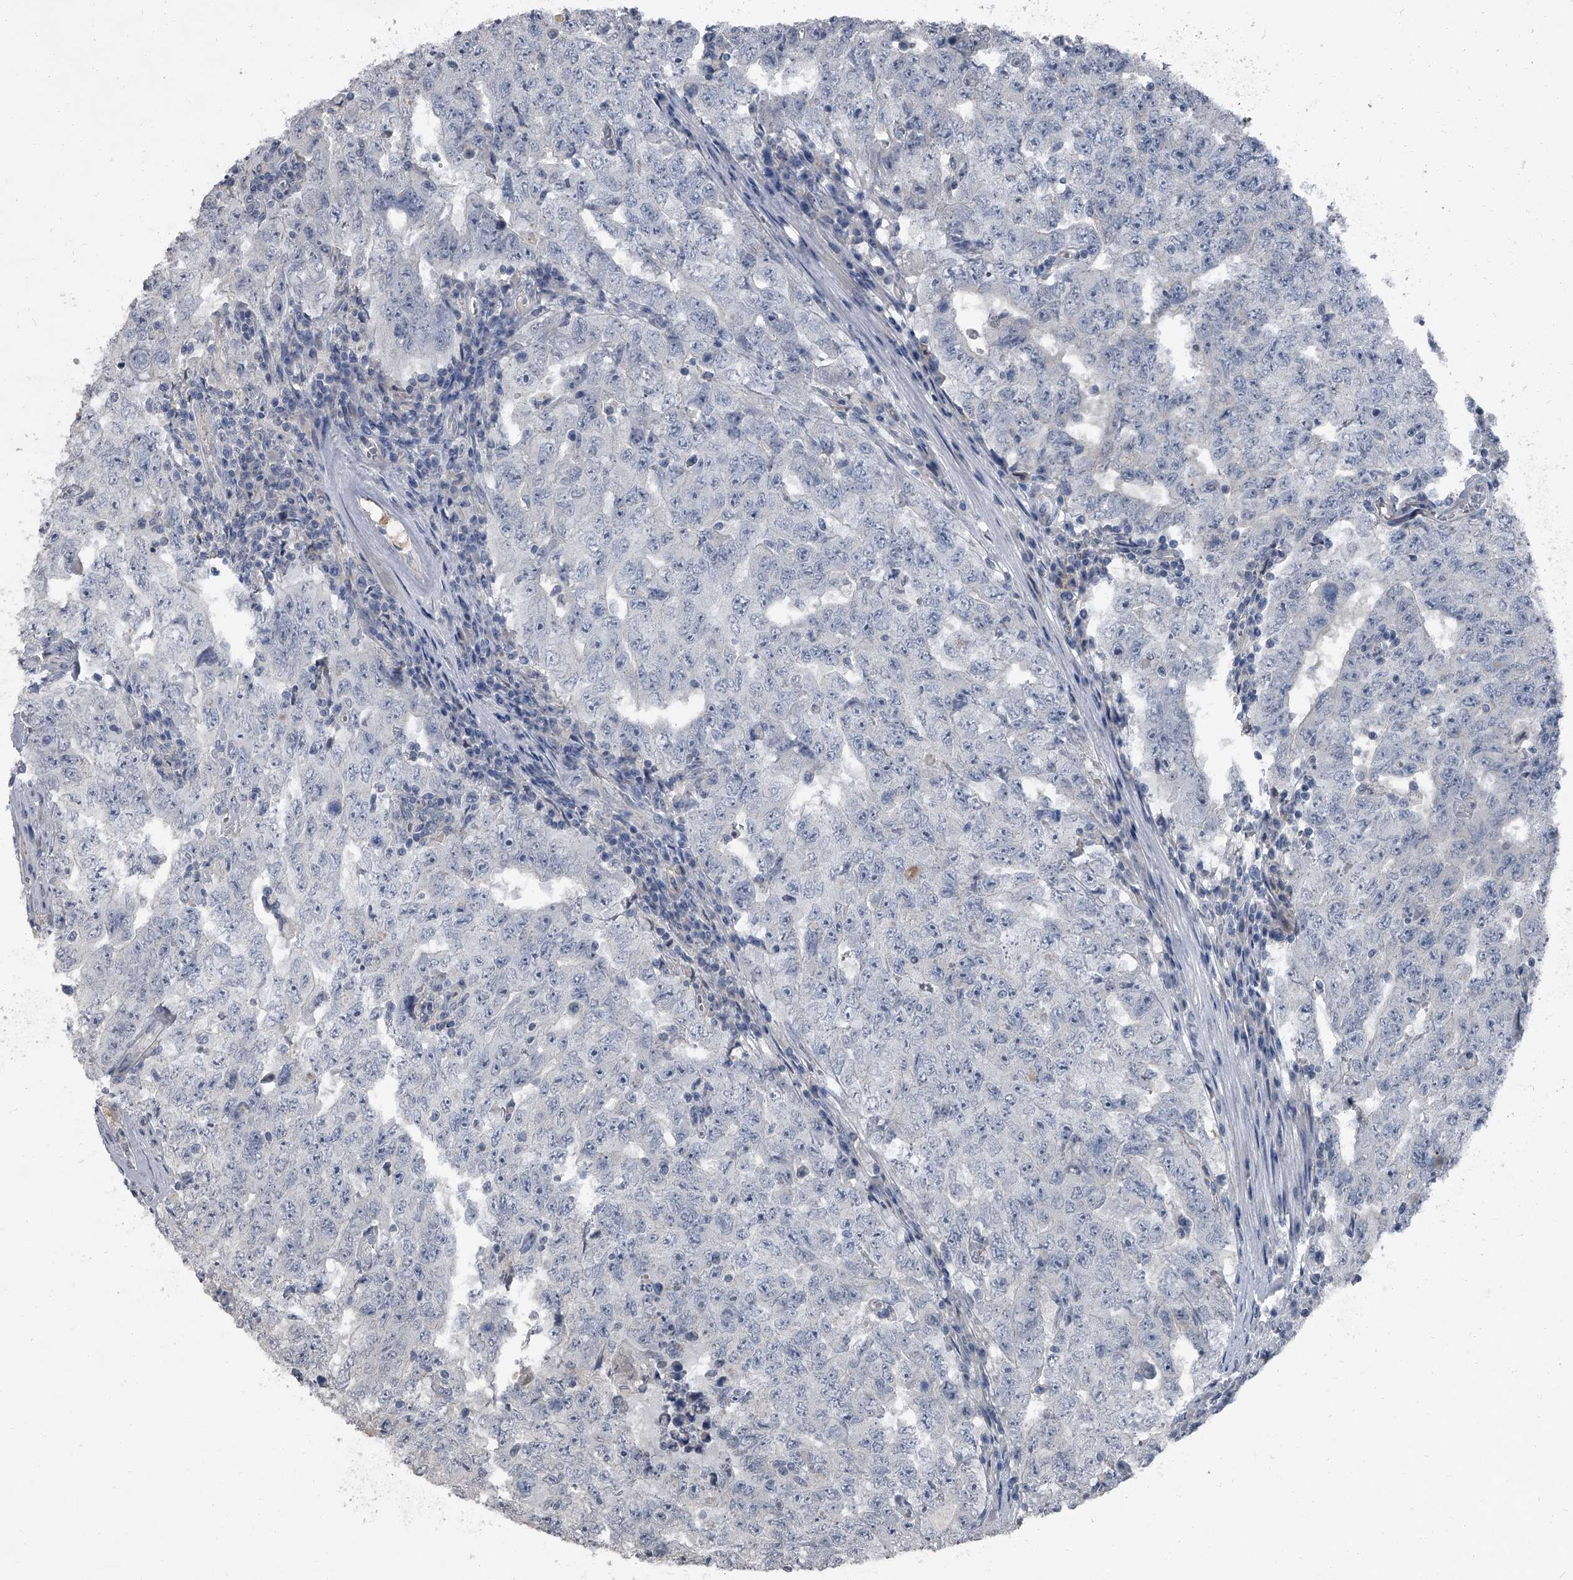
{"staining": {"intensity": "negative", "quantity": "none", "location": "none"}, "tissue": "testis cancer", "cell_type": "Tumor cells", "image_type": "cancer", "snomed": [{"axis": "morphology", "description": "Carcinoma, Embryonal, NOS"}, {"axis": "topography", "description": "Testis"}], "caption": "Tumor cells show no significant staining in embryonal carcinoma (testis). The staining was performed using DAB (3,3'-diaminobenzidine) to visualize the protein expression in brown, while the nuclei were stained in blue with hematoxylin (Magnification: 20x).", "gene": "HEPHL1", "patient": {"sex": "male", "age": 26}}